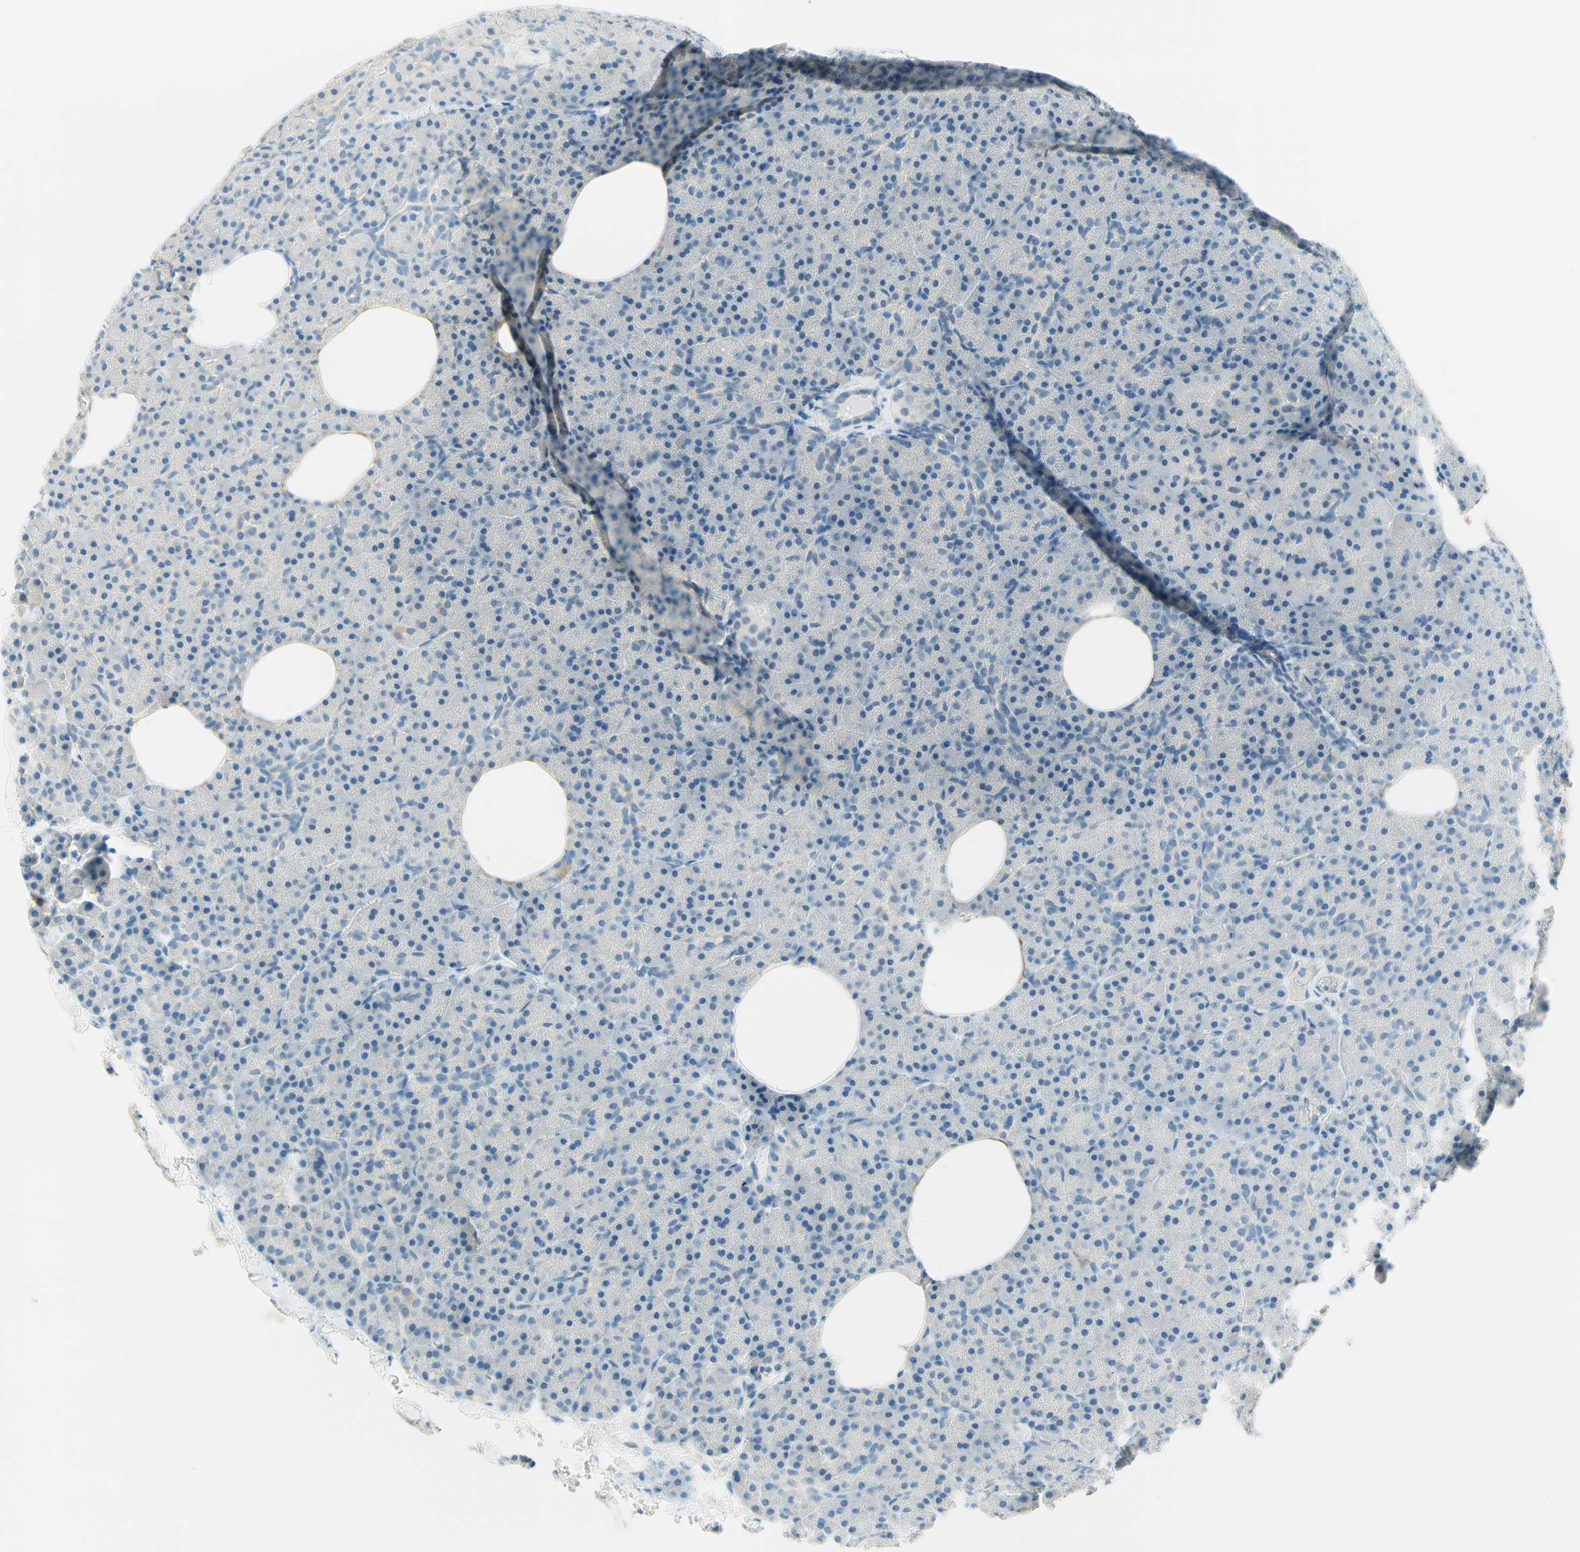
{"staining": {"intensity": "negative", "quantity": "none", "location": "none"}, "tissue": "pancreas", "cell_type": "Exocrine glandular cells", "image_type": "normal", "snomed": [{"axis": "morphology", "description": "Normal tissue, NOS"}, {"axis": "topography", "description": "Pancreas"}], "caption": "DAB immunohistochemical staining of benign pancreas displays no significant expression in exocrine glandular cells. The staining was performed using DAB to visualize the protein expression in brown, while the nuclei were stained in blue with hematoxylin (Magnification: 20x).", "gene": "JPH1", "patient": {"sex": "female", "age": 35}}